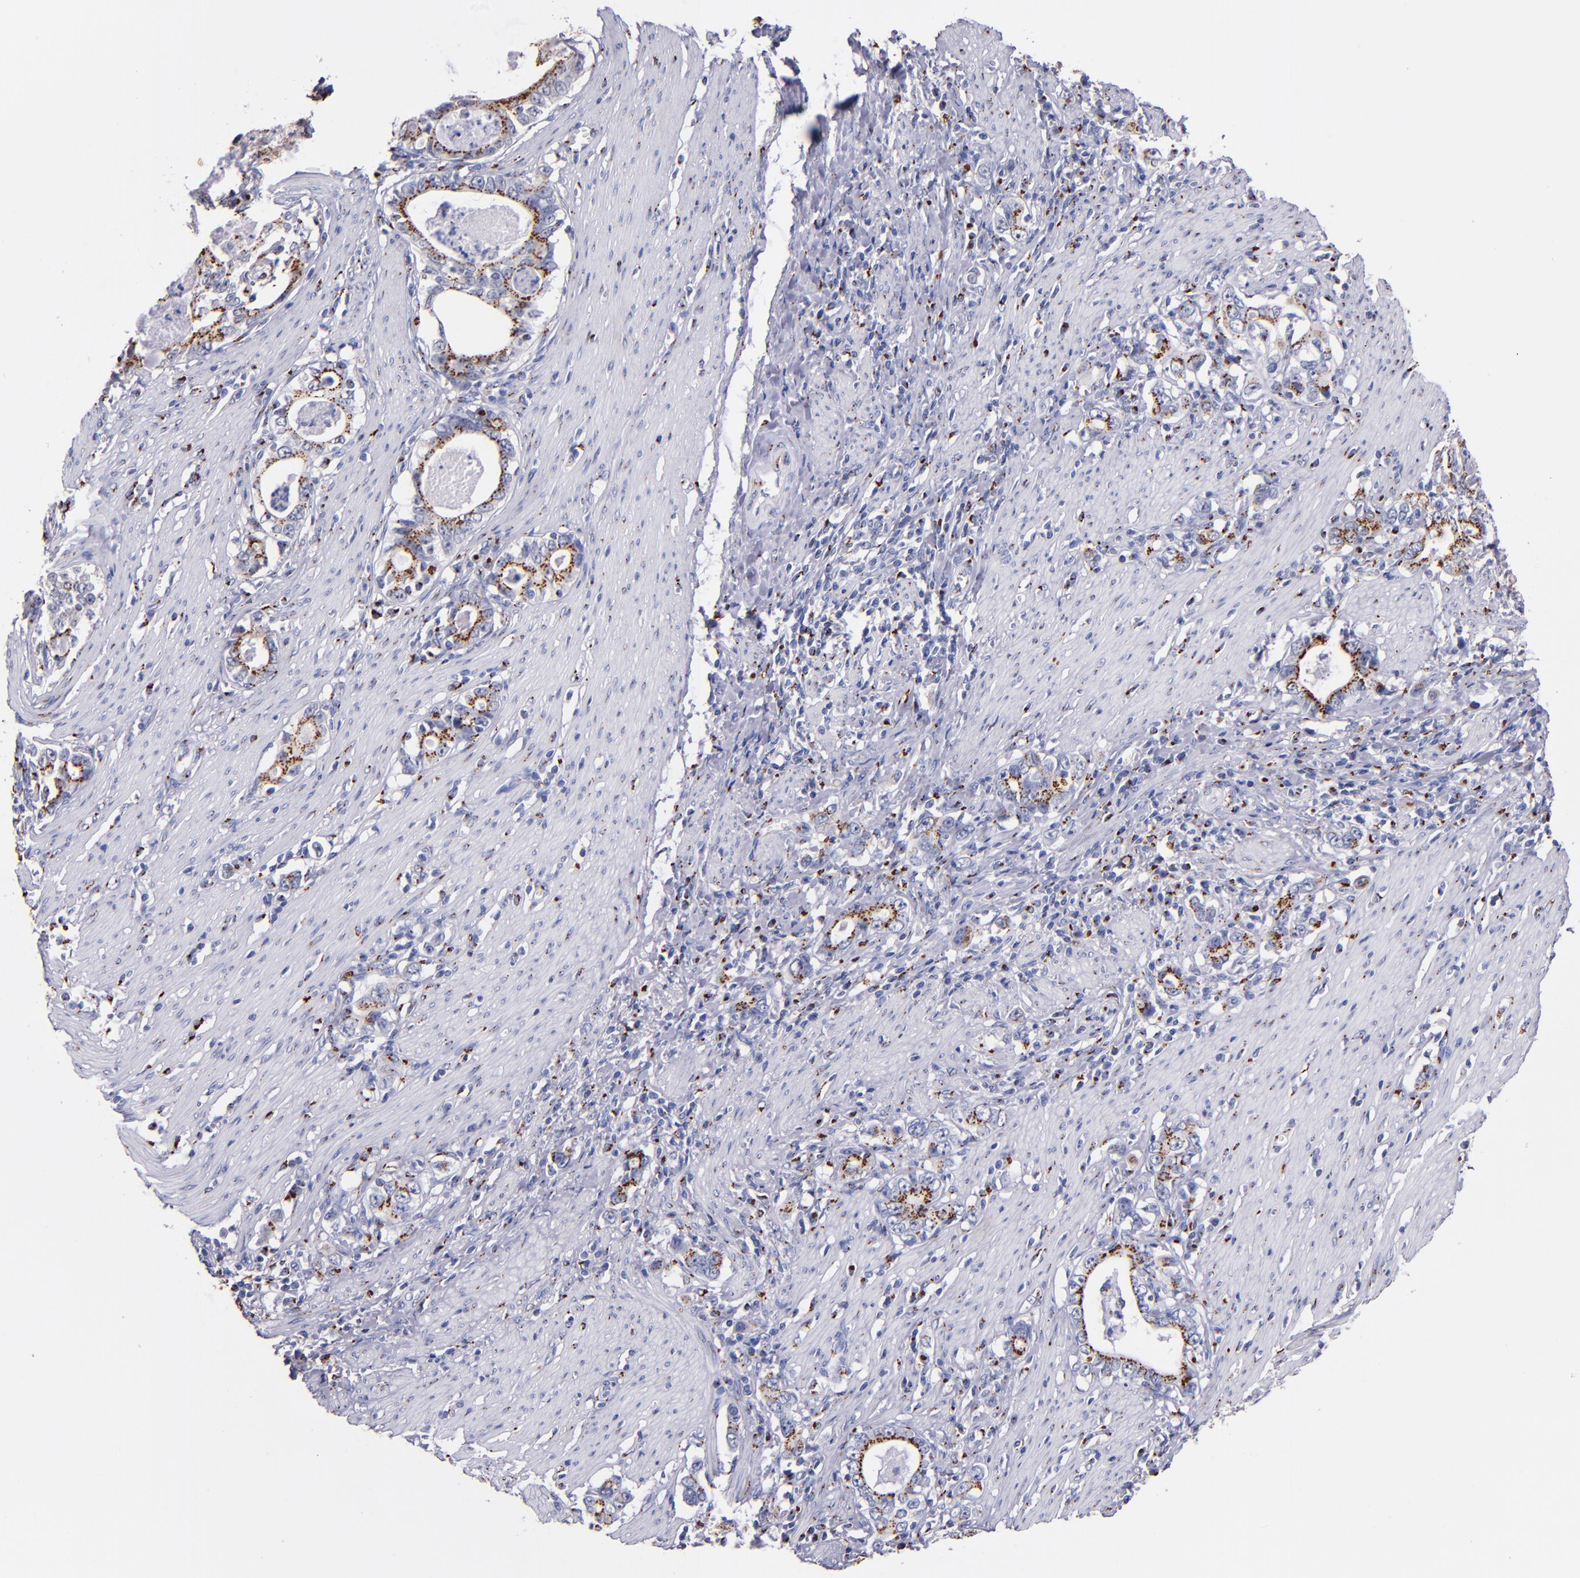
{"staining": {"intensity": "moderate", "quantity": ">75%", "location": "cytoplasmic/membranous"}, "tissue": "stomach cancer", "cell_type": "Tumor cells", "image_type": "cancer", "snomed": [{"axis": "morphology", "description": "Adenocarcinoma, NOS"}, {"axis": "topography", "description": "Stomach, lower"}], "caption": "IHC micrograph of human adenocarcinoma (stomach) stained for a protein (brown), which displays medium levels of moderate cytoplasmic/membranous positivity in about >75% of tumor cells.", "gene": "GOLIM4", "patient": {"sex": "female", "age": 72}}